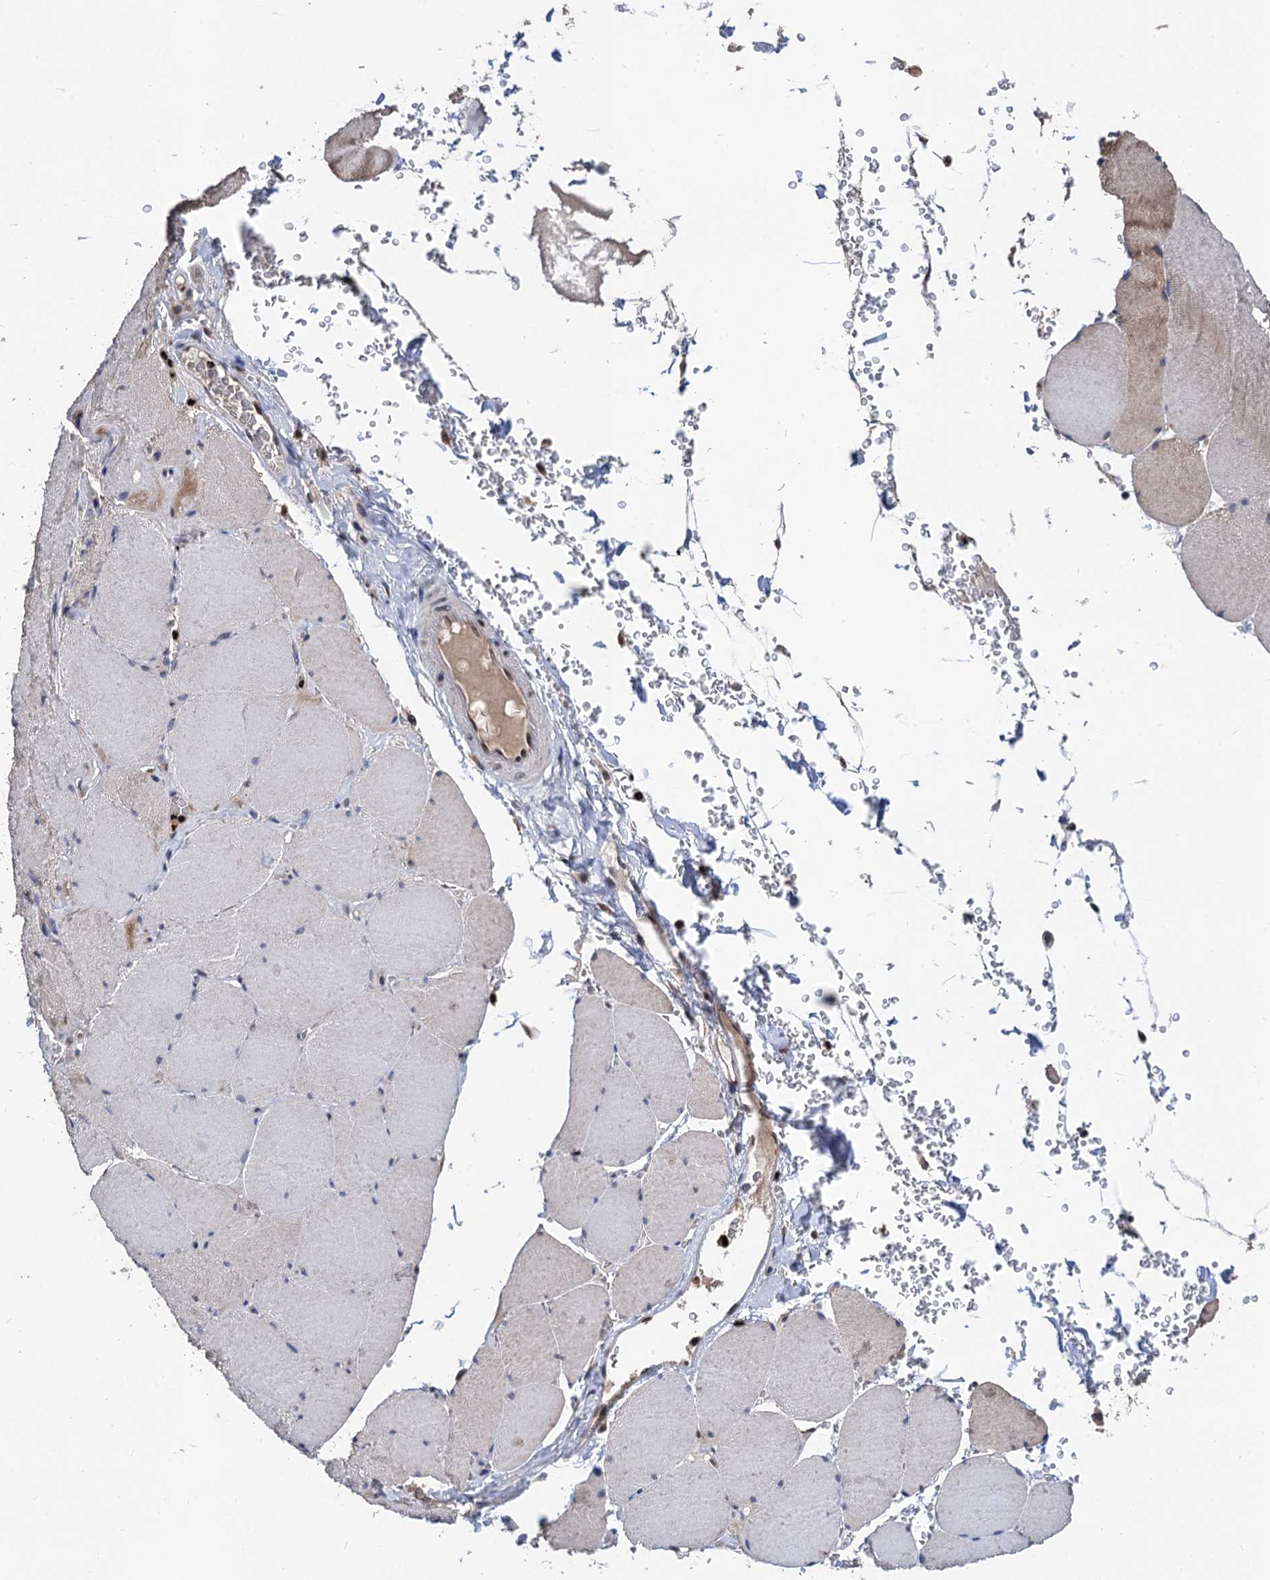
{"staining": {"intensity": "moderate", "quantity": "<25%", "location": "cytoplasmic/membranous"}, "tissue": "skeletal muscle", "cell_type": "Myocytes", "image_type": "normal", "snomed": [{"axis": "morphology", "description": "Normal tissue, NOS"}, {"axis": "topography", "description": "Skeletal muscle"}, {"axis": "topography", "description": "Head-Neck"}], "caption": "Immunohistochemical staining of normal skeletal muscle reveals moderate cytoplasmic/membranous protein positivity in approximately <25% of myocytes. (DAB (3,3'-diaminobenzidine) IHC with brightfield microscopy, high magnification).", "gene": "TSEN34", "patient": {"sex": "male", "age": 66}}